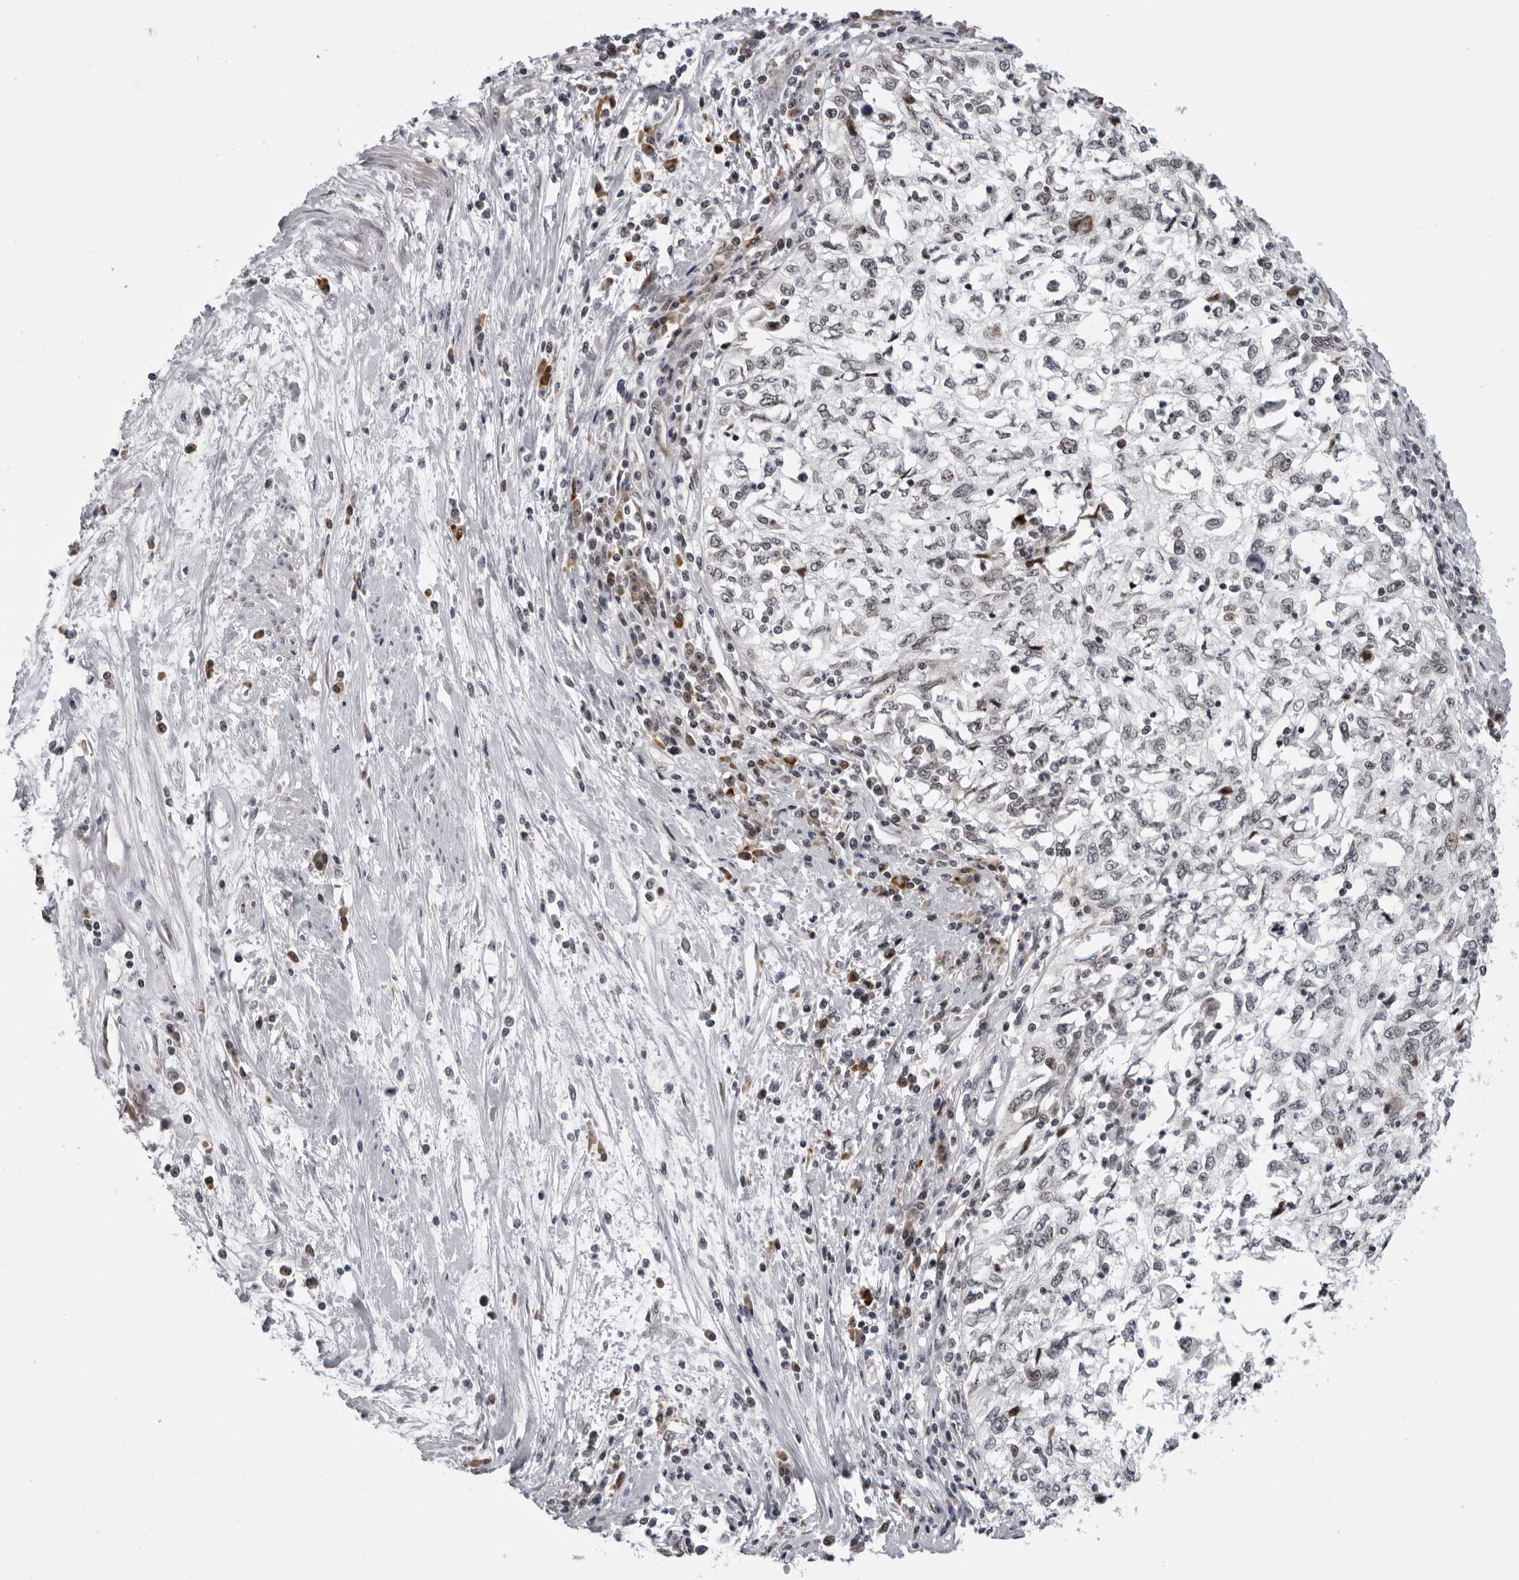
{"staining": {"intensity": "negative", "quantity": "none", "location": "none"}, "tissue": "cervical cancer", "cell_type": "Tumor cells", "image_type": "cancer", "snomed": [{"axis": "morphology", "description": "Squamous cell carcinoma, NOS"}, {"axis": "topography", "description": "Cervix"}], "caption": "Human cervical cancer stained for a protein using immunohistochemistry exhibits no staining in tumor cells.", "gene": "GCSAML", "patient": {"sex": "female", "age": 57}}